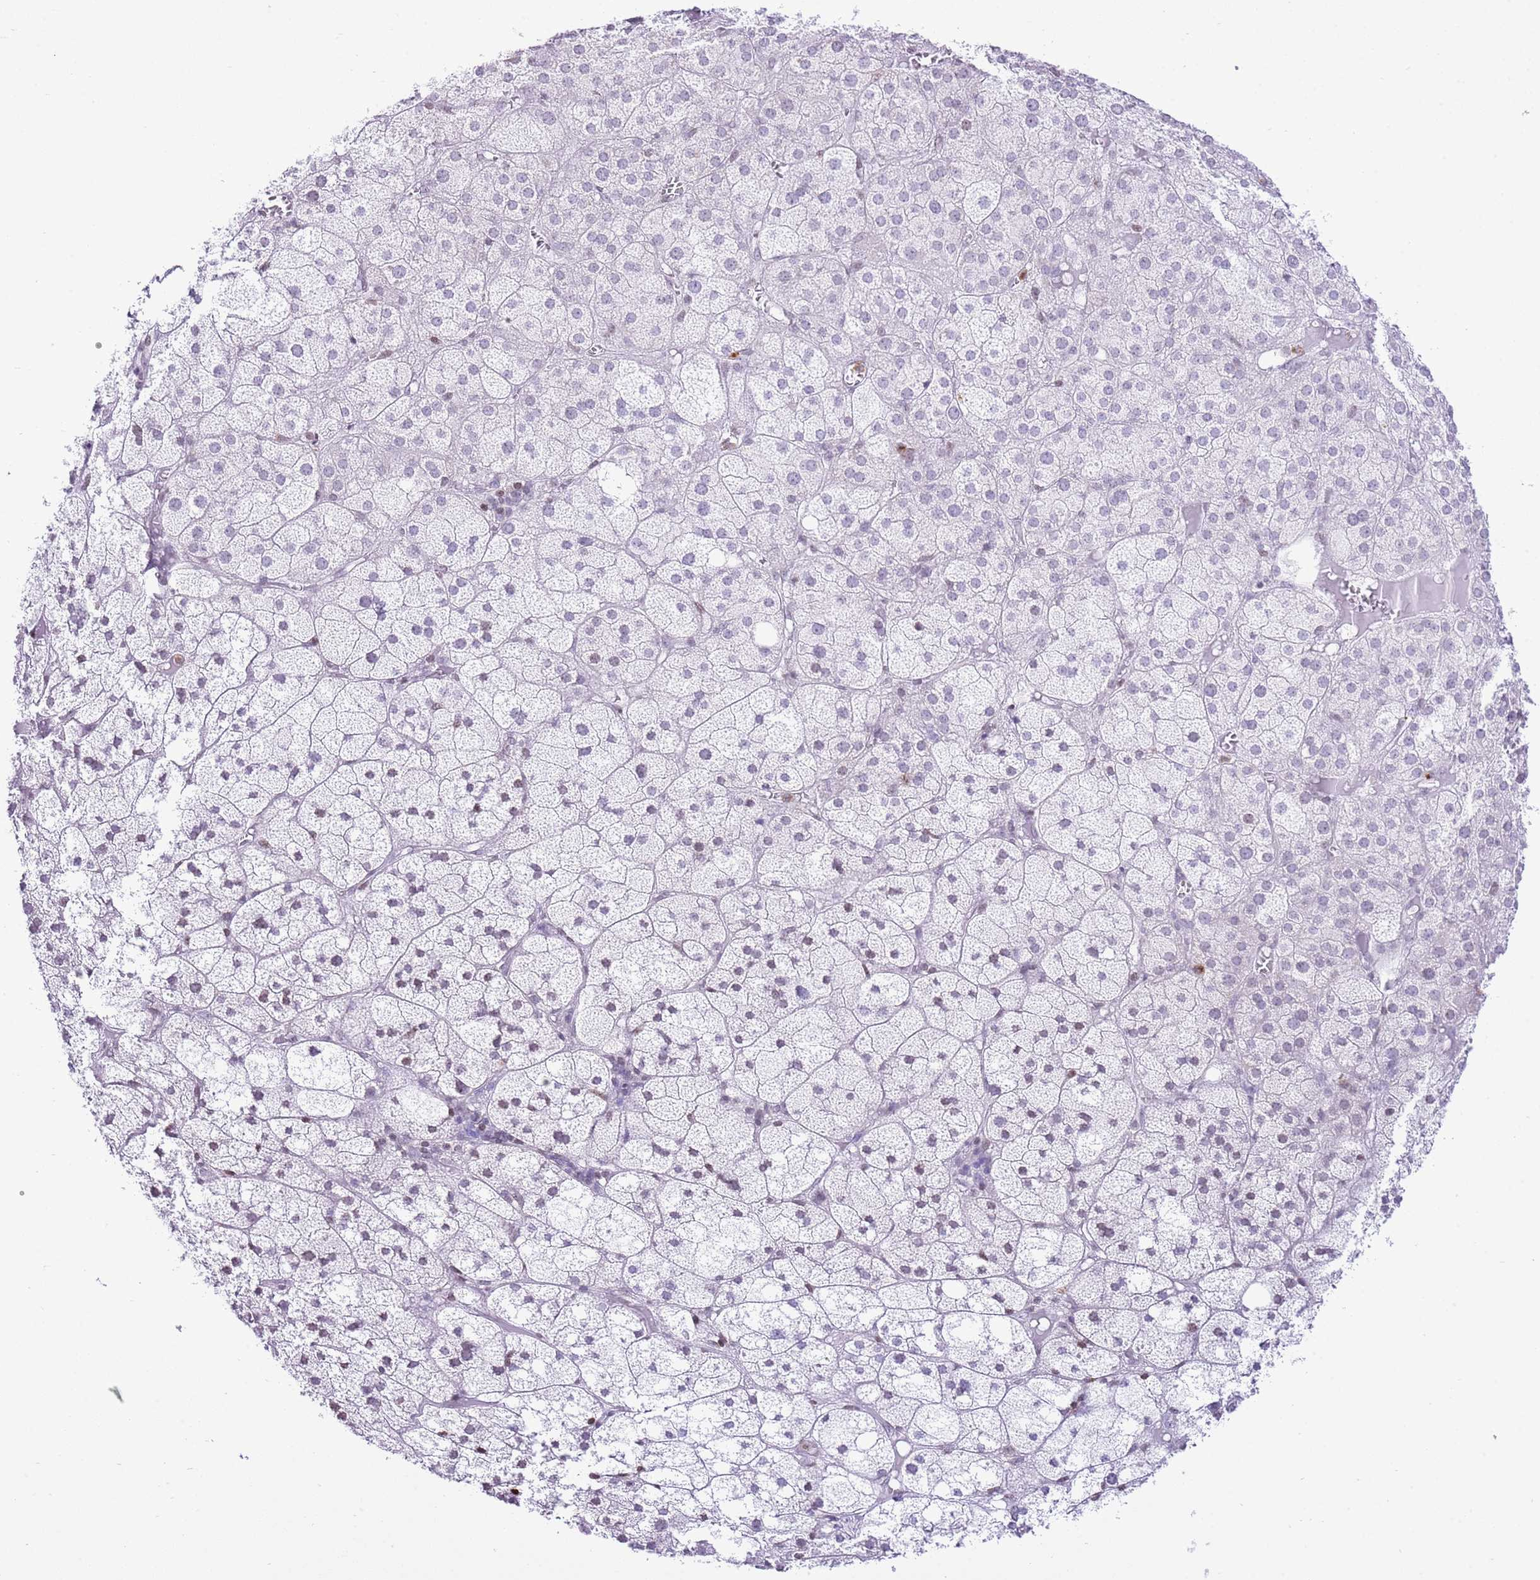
{"staining": {"intensity": "negative", "quantity": "none", "location": "none"}, "tissue": "adrenal gland", "cell_type": "Glandular cells", "image_type": "normal", "snomed": [{"axis": "morphology", "description": "Normal tissue, NOS"}, {"axis": "topography", "description": "Adrenal gland"}], "caption": "This is a micrograph of IHC staining of normal adrenal gland, which shows no staining in glandular cells. (Stains: DAB (3,3'-diaminobenzidine) IHC with hematoxylin counter stain, Microscopy: brightfield microscopy at high magnification).", "gene": "PRR15", "patient": {"sex": "female", "age": 61}}